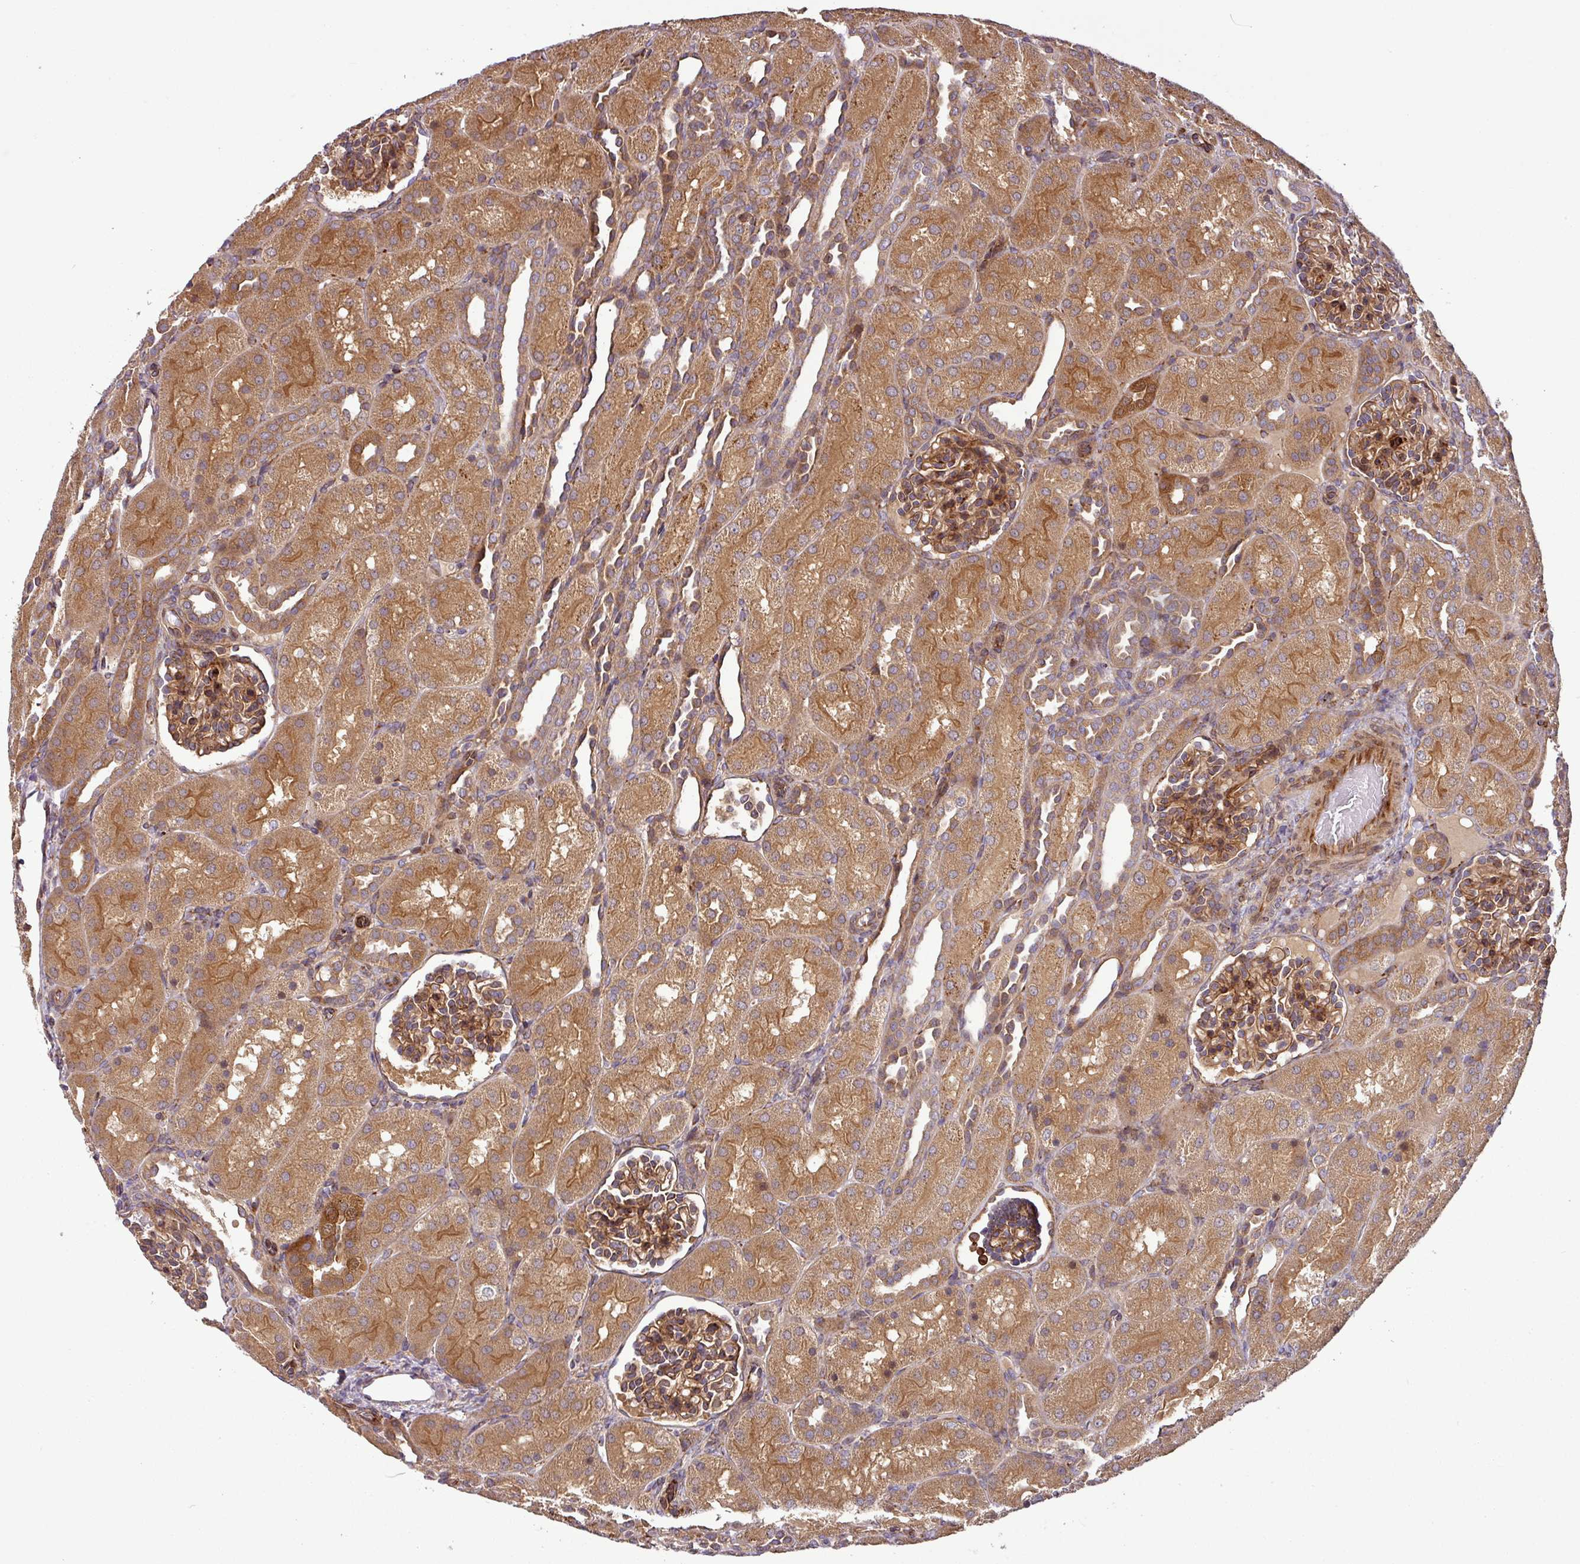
{"staining": {"intensity": "strong", "quantity": ">75%", "location": "cytoplasmic/membranous"}, "tissue": "kidney", "cell_type": "Cells in glomeruli", "image_type": "normal", "snomed": [{"axis": "morphology", "description": "Normal tissue, NOS"}, {"axis": "topography", "description": "Kidney"}], "caption": "Immunohistochemical staining of benign human kidney demonstrates strong cytoplasmic/membranous protein staining in about >75% of cells in glomeruli.", "gene": "ART1", "patient": {"sex": "male", "age": 1}}